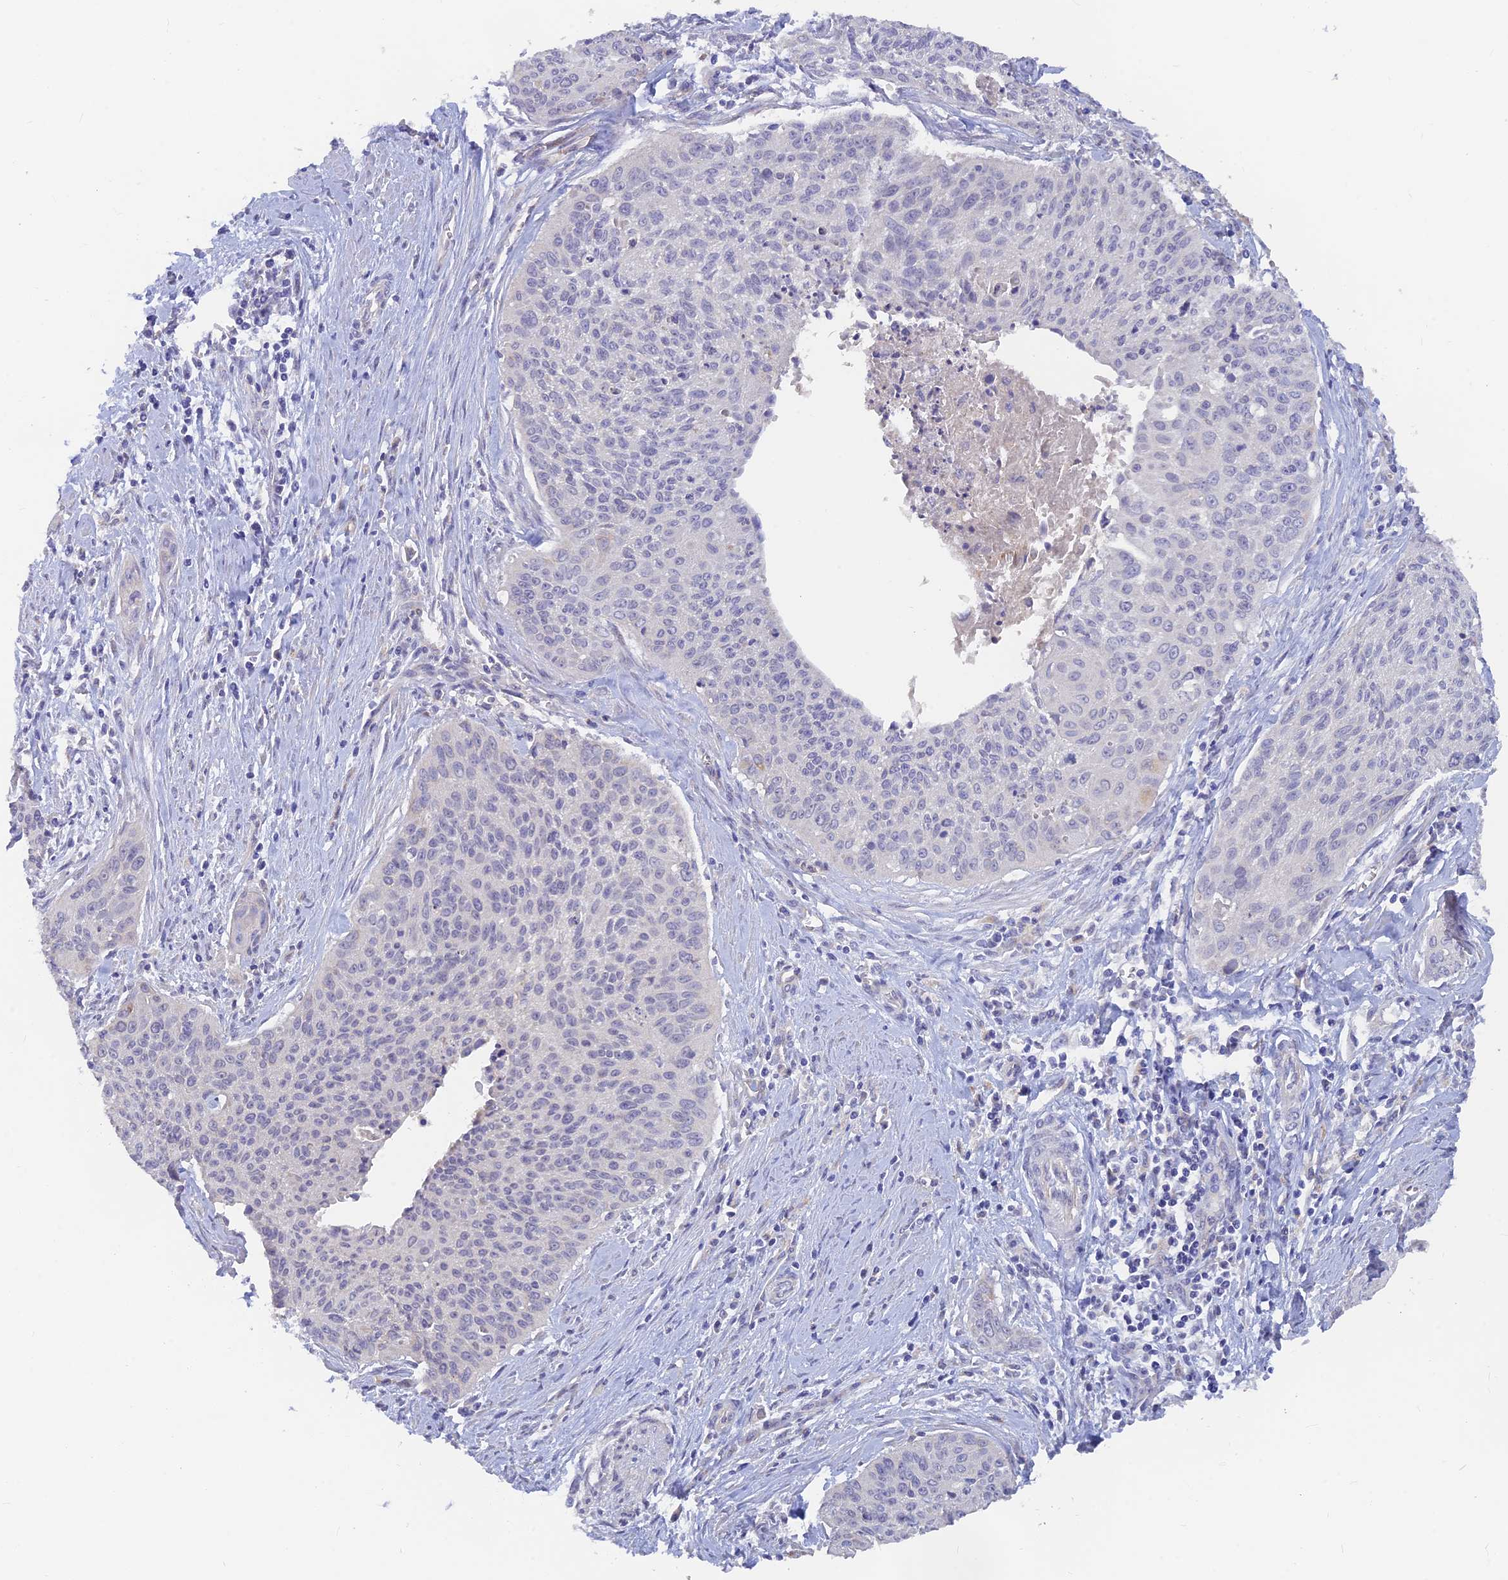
{"staining": {"intensity": "negative", "quantity": "none", "location": "none"}, "tissue": "cervical cancer", "cell_type": "Tumor cells", "image_type": "cancer", "snomed": [{"axis": "morphology", "description": "Squamous cell carcinoma, NOS"}, {"axis": "topography", "description": "Cervix"}], "caption": "Cervical squamous cell carcinoma stained for a protein using immunohistochemistry exhibits no staining tumor cells.", "gene": "ARRDC1", "patient": {"sex": "female", "age": 55}}